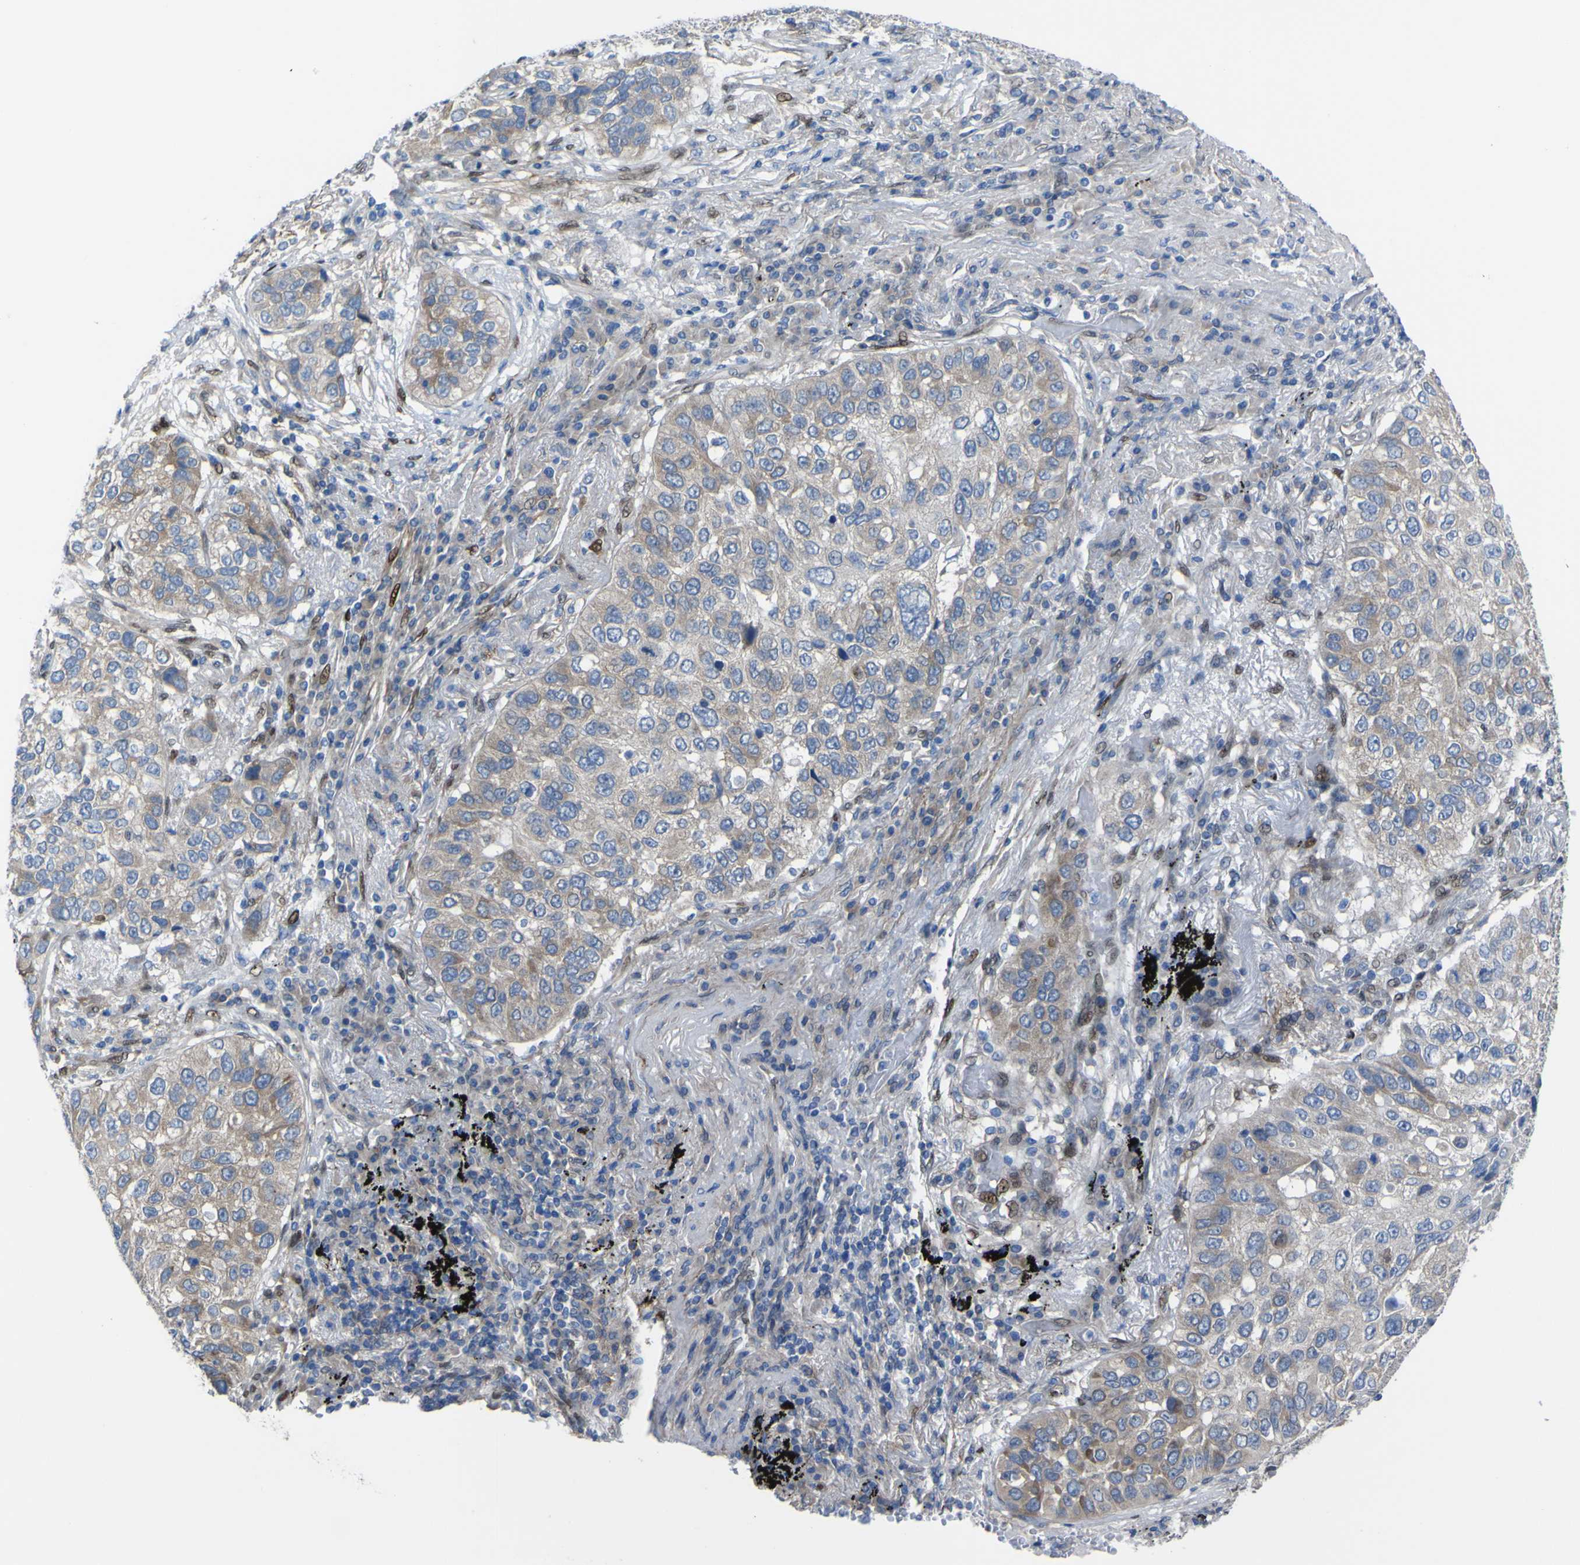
{"staining": {"intensity": "moderate", "quantity": "25%-75%", "location": "cytoplasmic/membranous"}, "tissue": "lung cancer", "cell_type": "Tumor cells", "image_type": "cancer", "snomed": [{"axis": "morphology", "description": "Squamous cell carcinoma, NOS"}, {"axis": "topography", "description": "Lung"}], "caption": "IHC micrograph of human squamous cell carcinoma (lung) stained for a protein (brown), which demonstrates medium levels of moderate cytoplasmic/membranous positivity in about 25%-75% of tumor cells.", "gene": "LRRN1", "patient": {"sex": "male", "age": 57}}